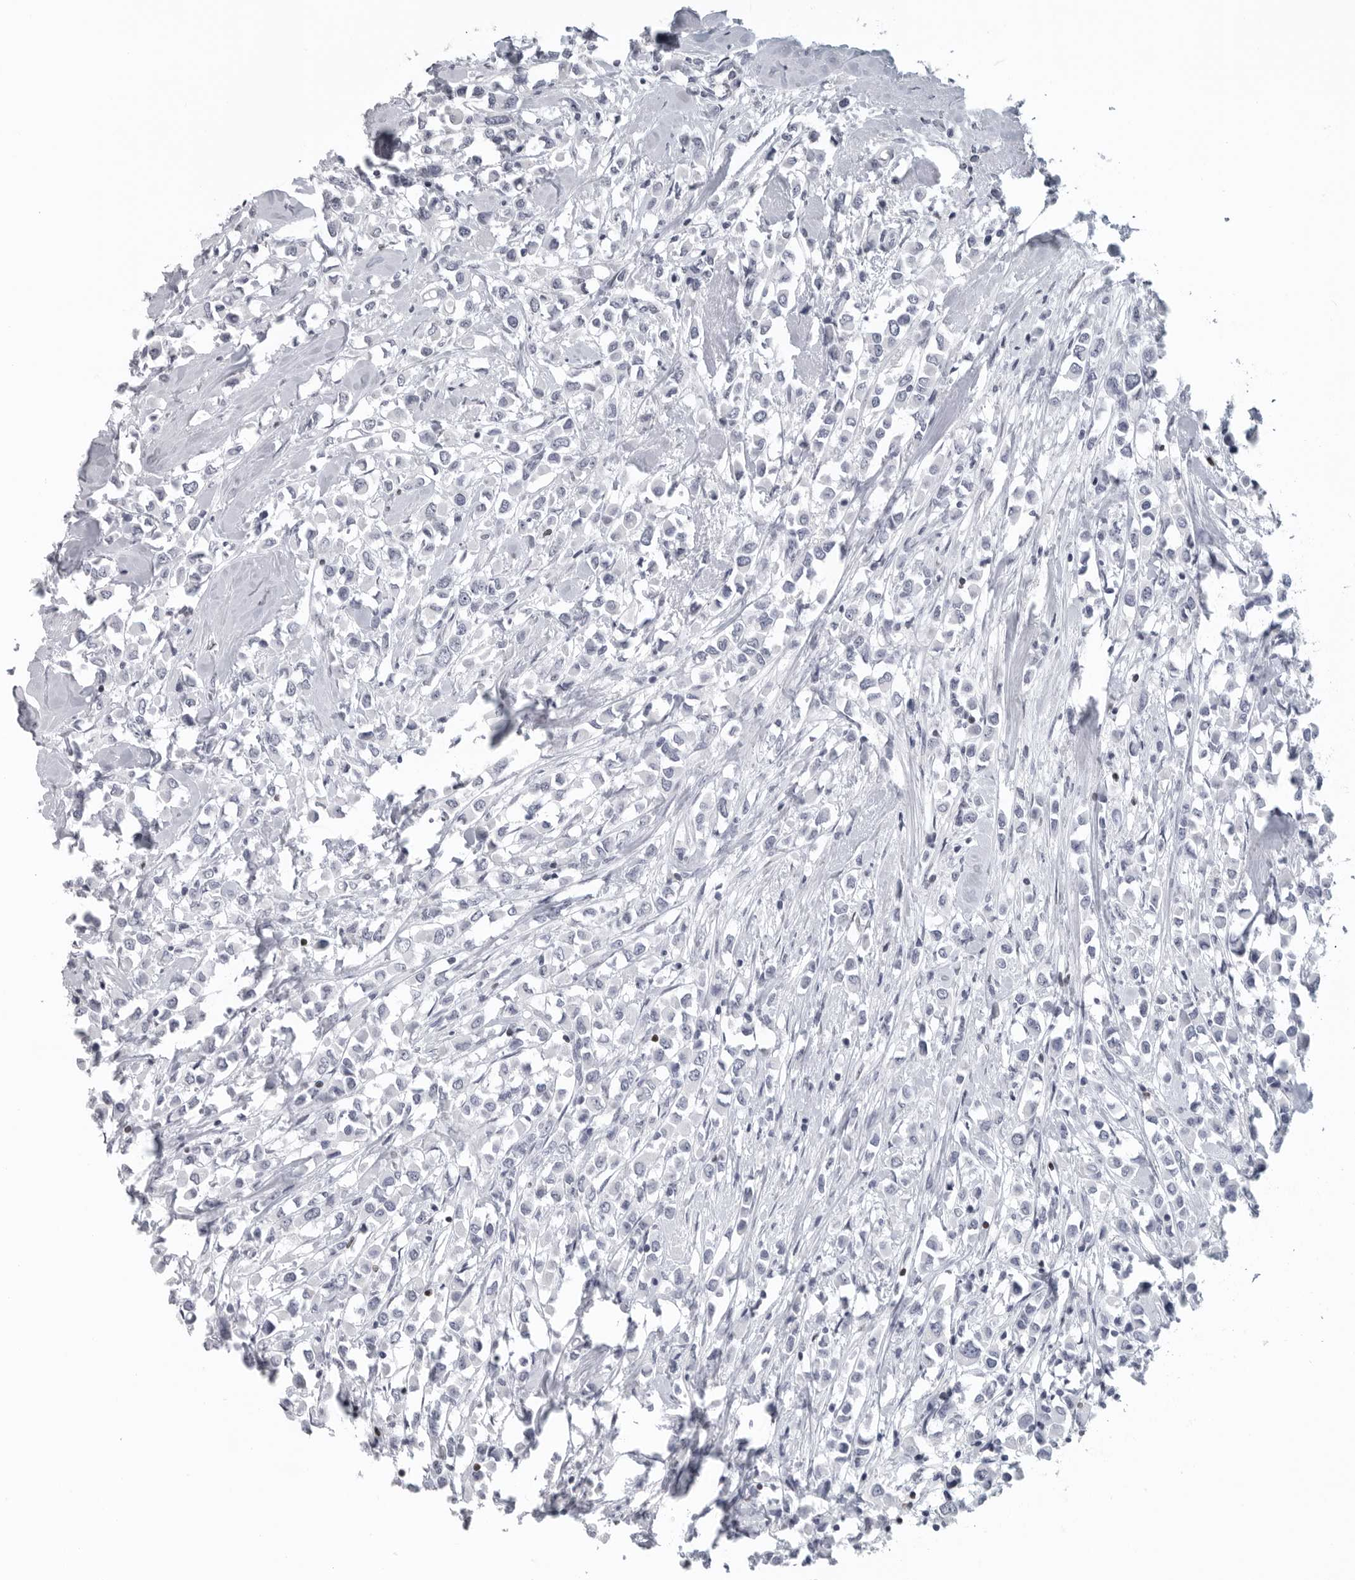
{"staining": {"intensity": "negative", "quantity": "none", "location": "none"}, "tissue": "breast cancer", "cell_type": "Tumor cells", "image_type": "cancer", "snomed": [{"axis": "morphology", "description": "Duct carcinoma"}, {"axis": "topography", "description": "Breast"}], "caption": "Breast cancer (invasive ductal carcinoma) was stained to show a protein in brown. There is no significant staining in tumor cells.", "gene": "SATB2", "patient": {"sex": "female", "age": 61}}